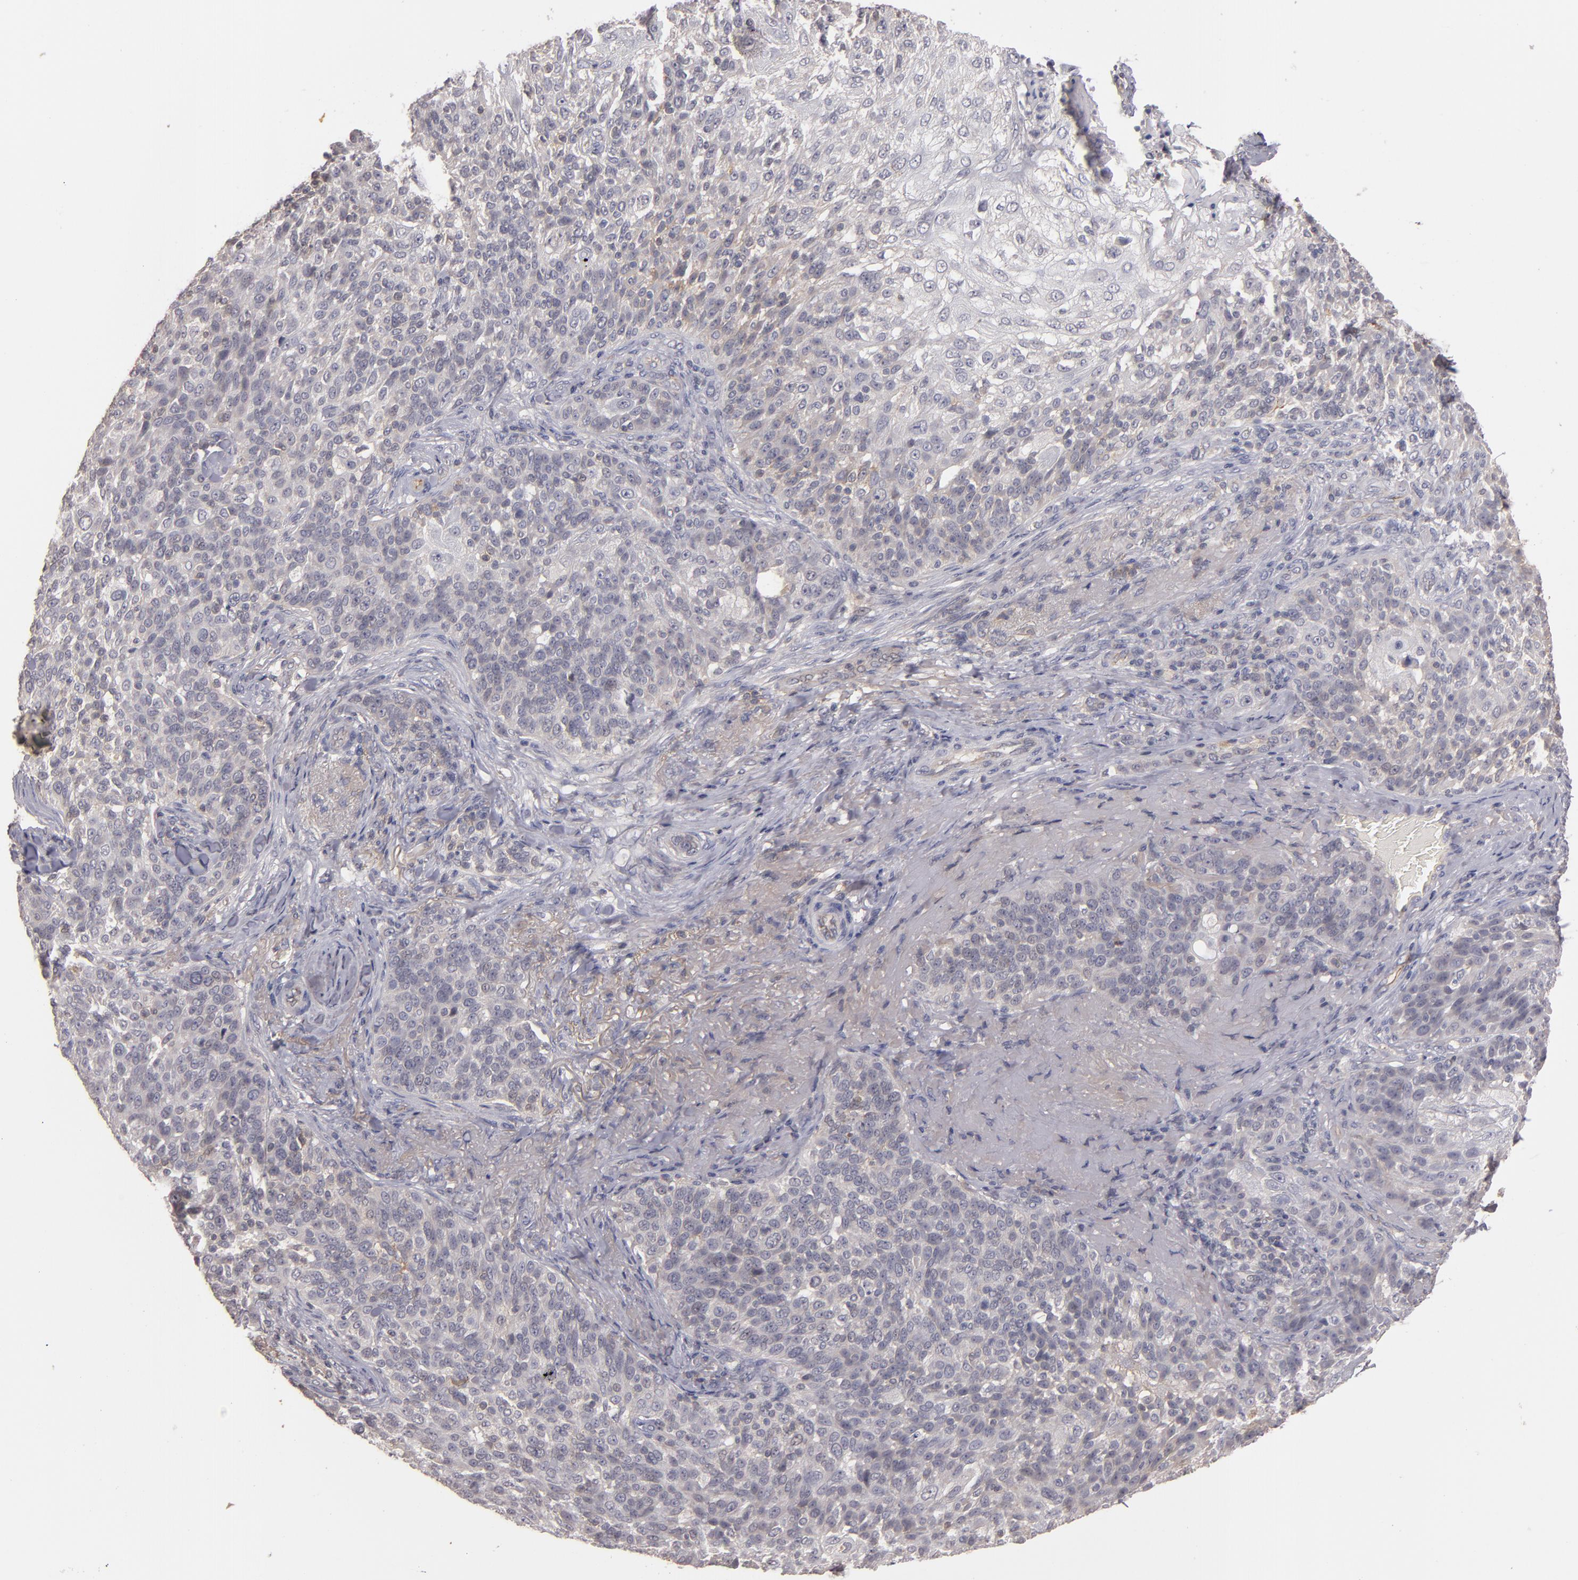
{"staining": {"intensity": "negative", "quantity": "none", "location": "none"}, "tissue": "skin cancer", "cell_type": "Tumor cells", "image_type": "cancer", "snomed": [{"axis": "morphology", "description": "Normal tissue, NOS"}, {"axis": "morphology", "description": "Squamous cell carcinoma, NOS"}, {"axis": "topography", "description": "Skin"}], "caption": "IHC micrograph of neoplastic tissue: squamous cell carcinoma (skin) stained with DAB (3,3'-diaminobenzidine) demonstrates no significant protein staining in tumor cells.", "gene": "MBL2", "patient": {"sex": "female", "age": 83}}